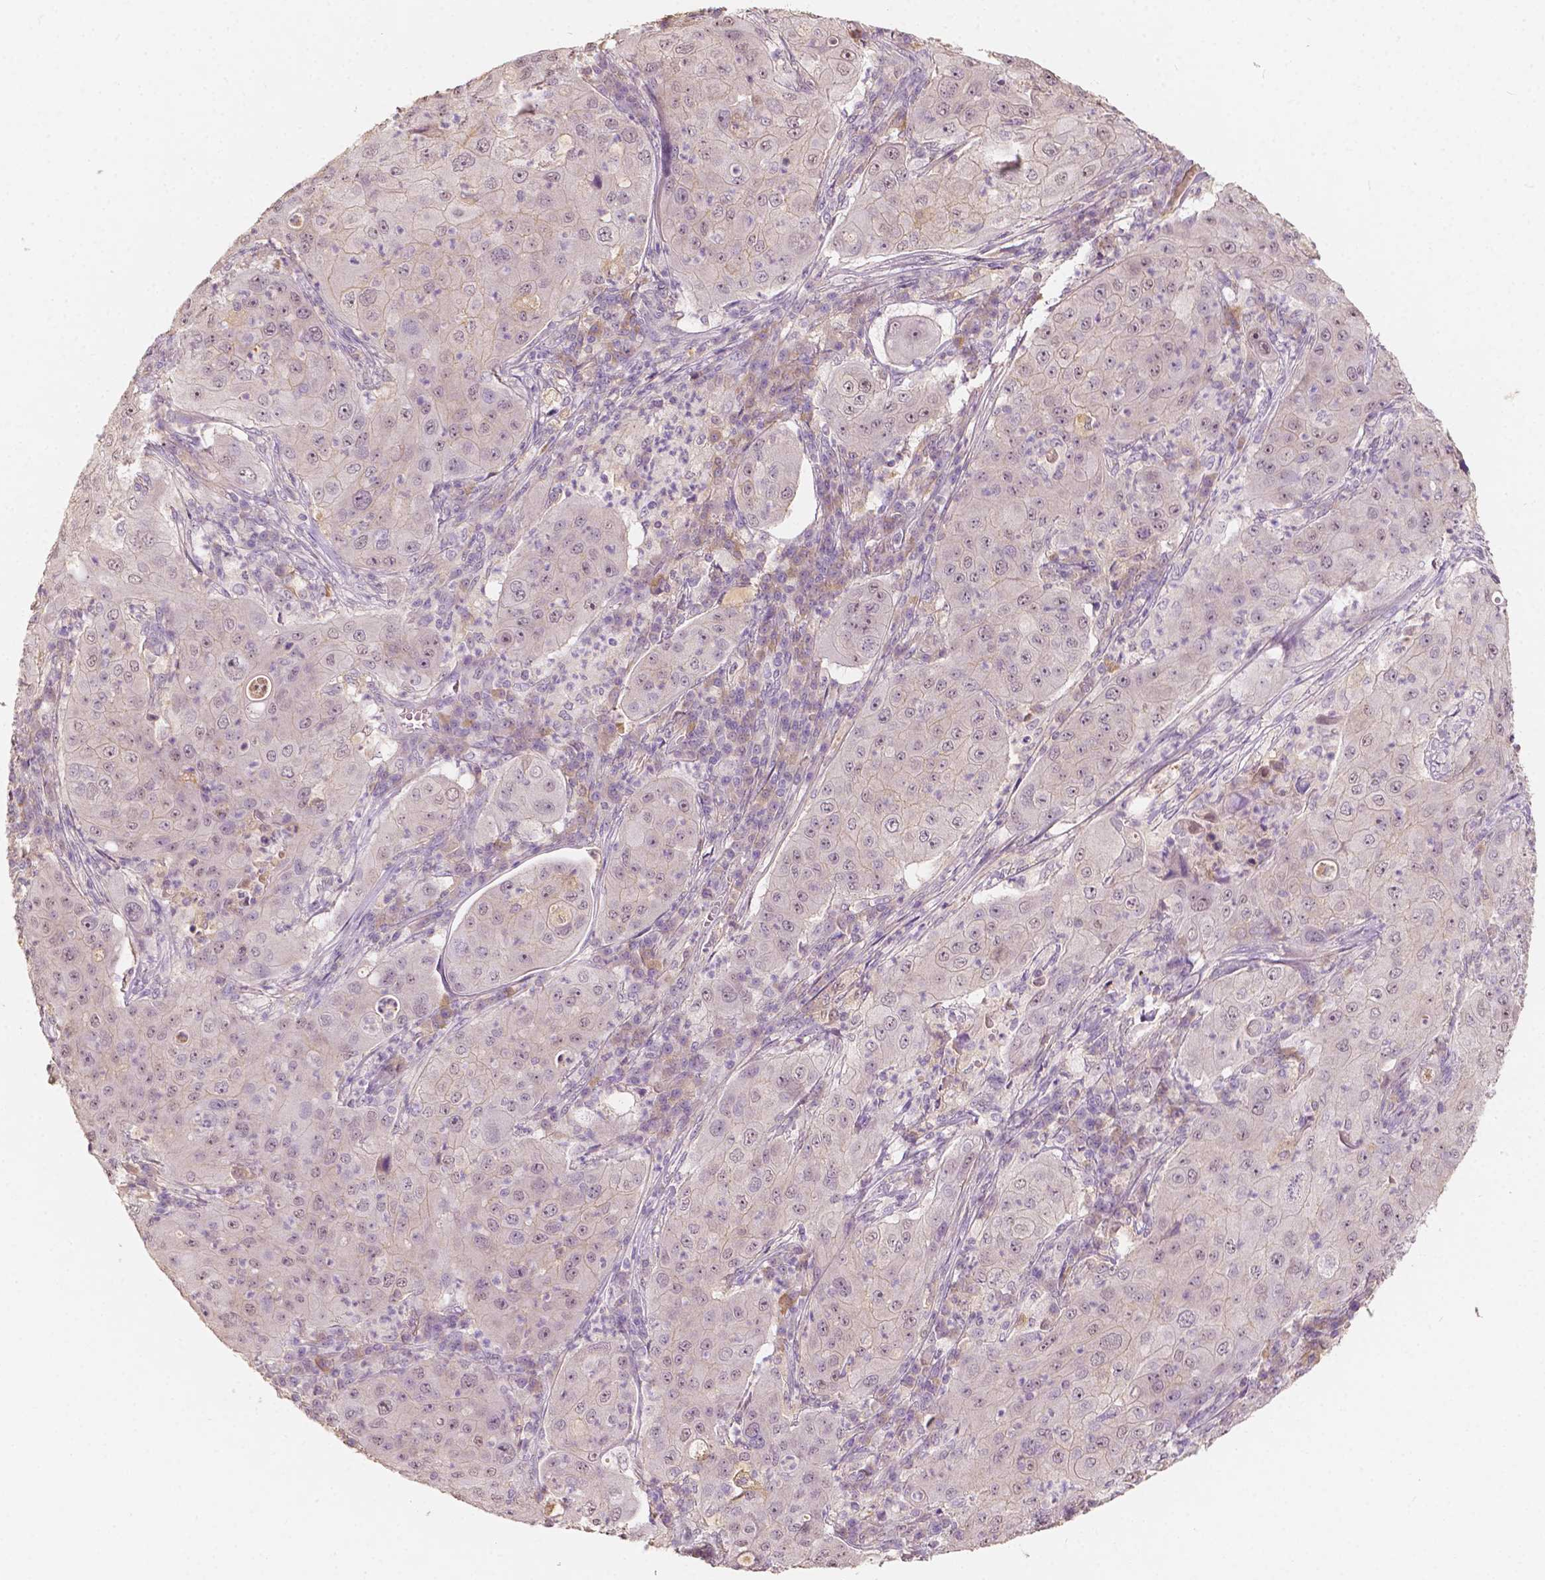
{"staining": {"intensity": "weak", "quantity": "<25%", "location": "nuclear"}, "tissue": "lung cancer", "cell_type": "Tumor cells", "image_type": "cancer", "snomed": [{"axis": "morphology", "description": "Squamous cell carcinoma, NOS"}, {"axis": "topography", "description": "Lung"}], "caption": "Tumor cells show no significant expression in lung cancer. Brightfield microscopy of IHC stained with DAB (3,3'-diaminobenzidine) (brown) and hematoxylin (blue), captured at high magnification.", "gene": "SOX15", "patient": {"sex": "female", "age": 59}}